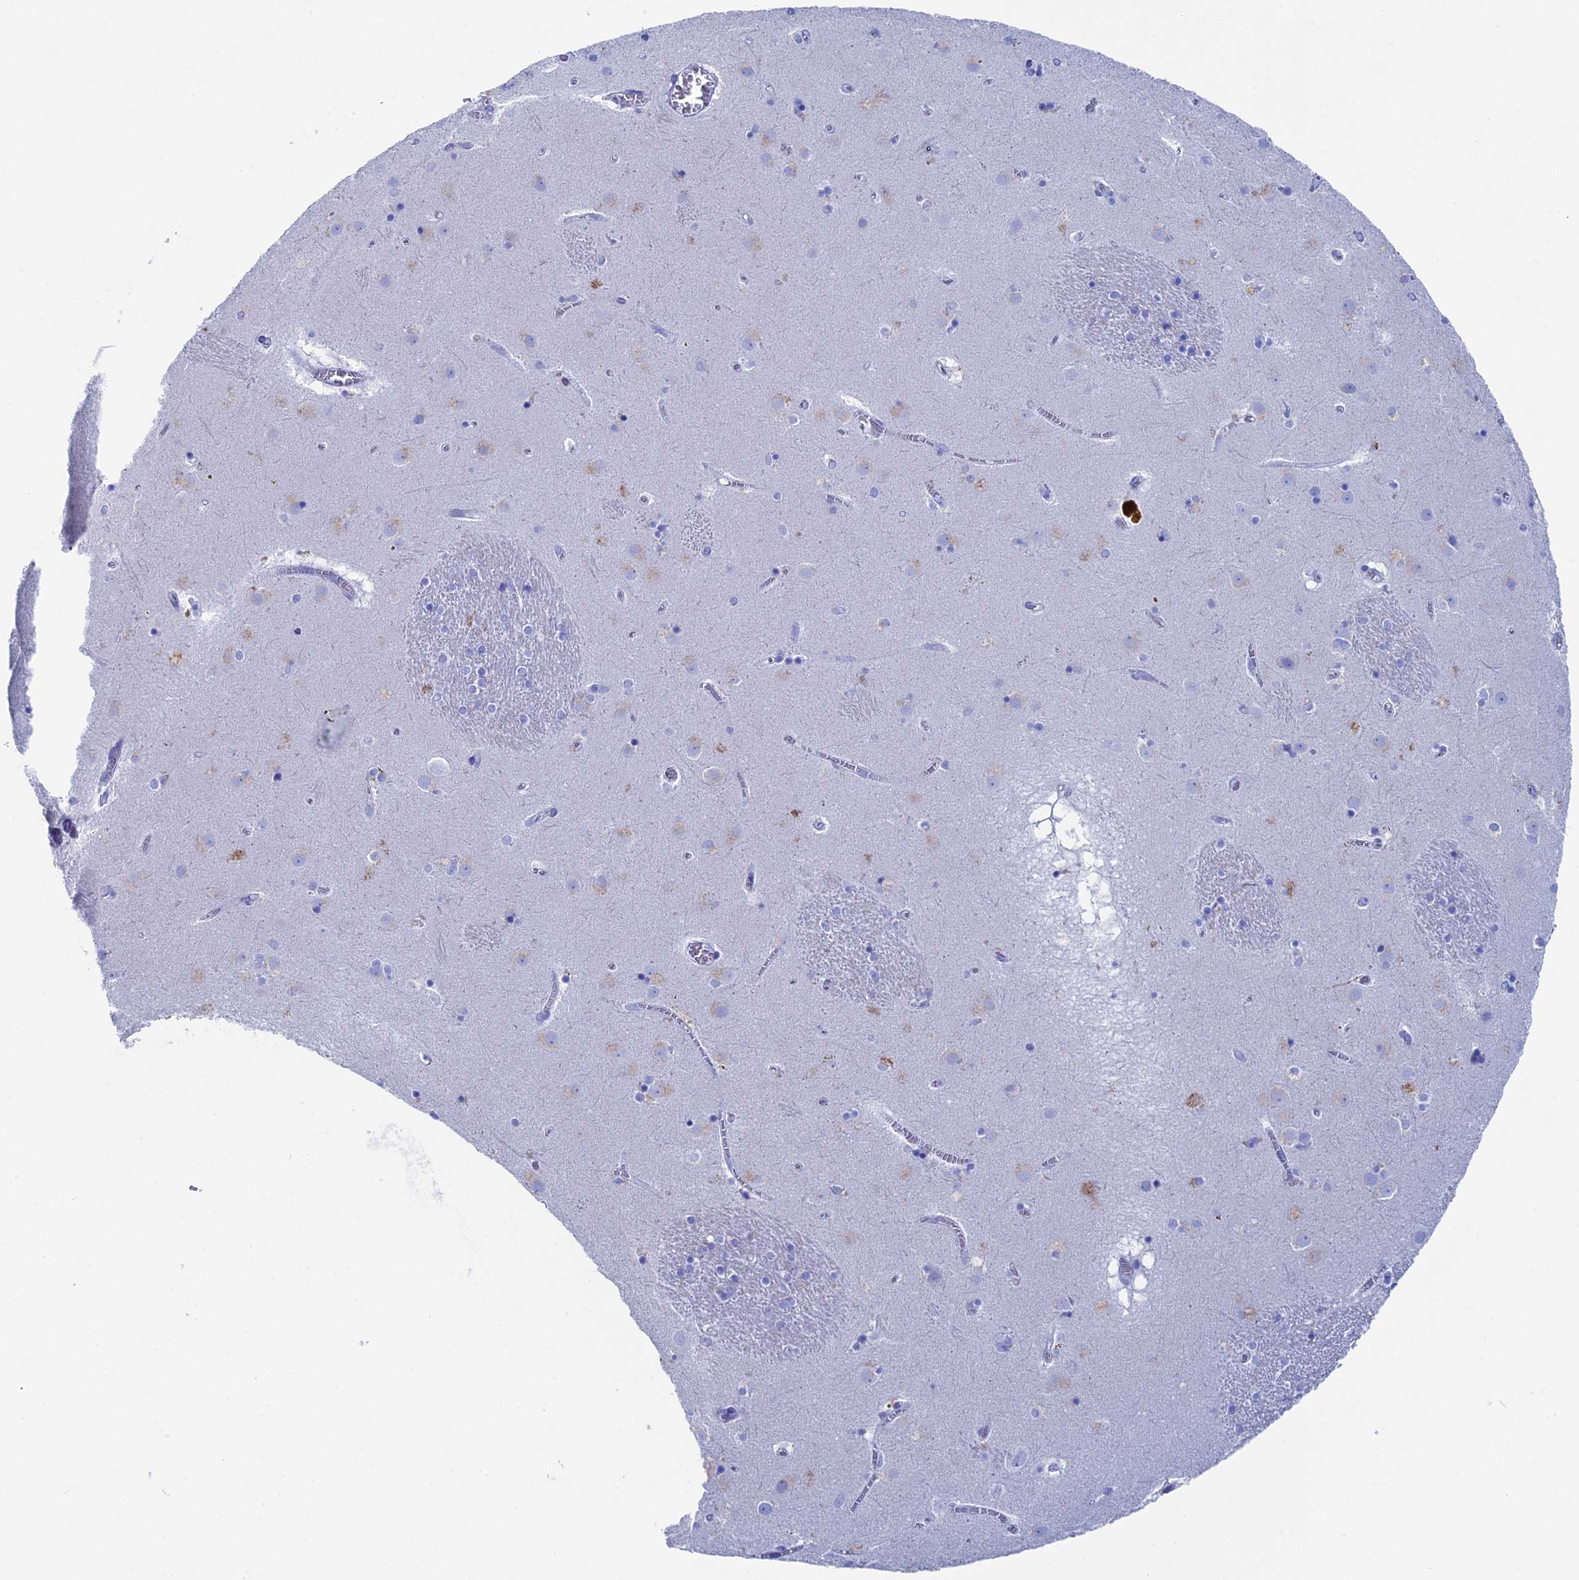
{"staining": {"intensity": "negative", "quantity": "none", "location": "none"}, "tissue": "caudate", "cell_type": "Glial cells", "image_type": "normal", "snomed": [{"axis": "morphology", "description": "Normal tissue, NOS"}, {"axis": "topography", "description": "Lateral ventricle wall"}], "caption": "DAB immunohistochemical staining of normal caudate exhibits no significant positivity in glial cells.", "gene": "UNC119", "patient": {"sex": "male", "age": 70}}